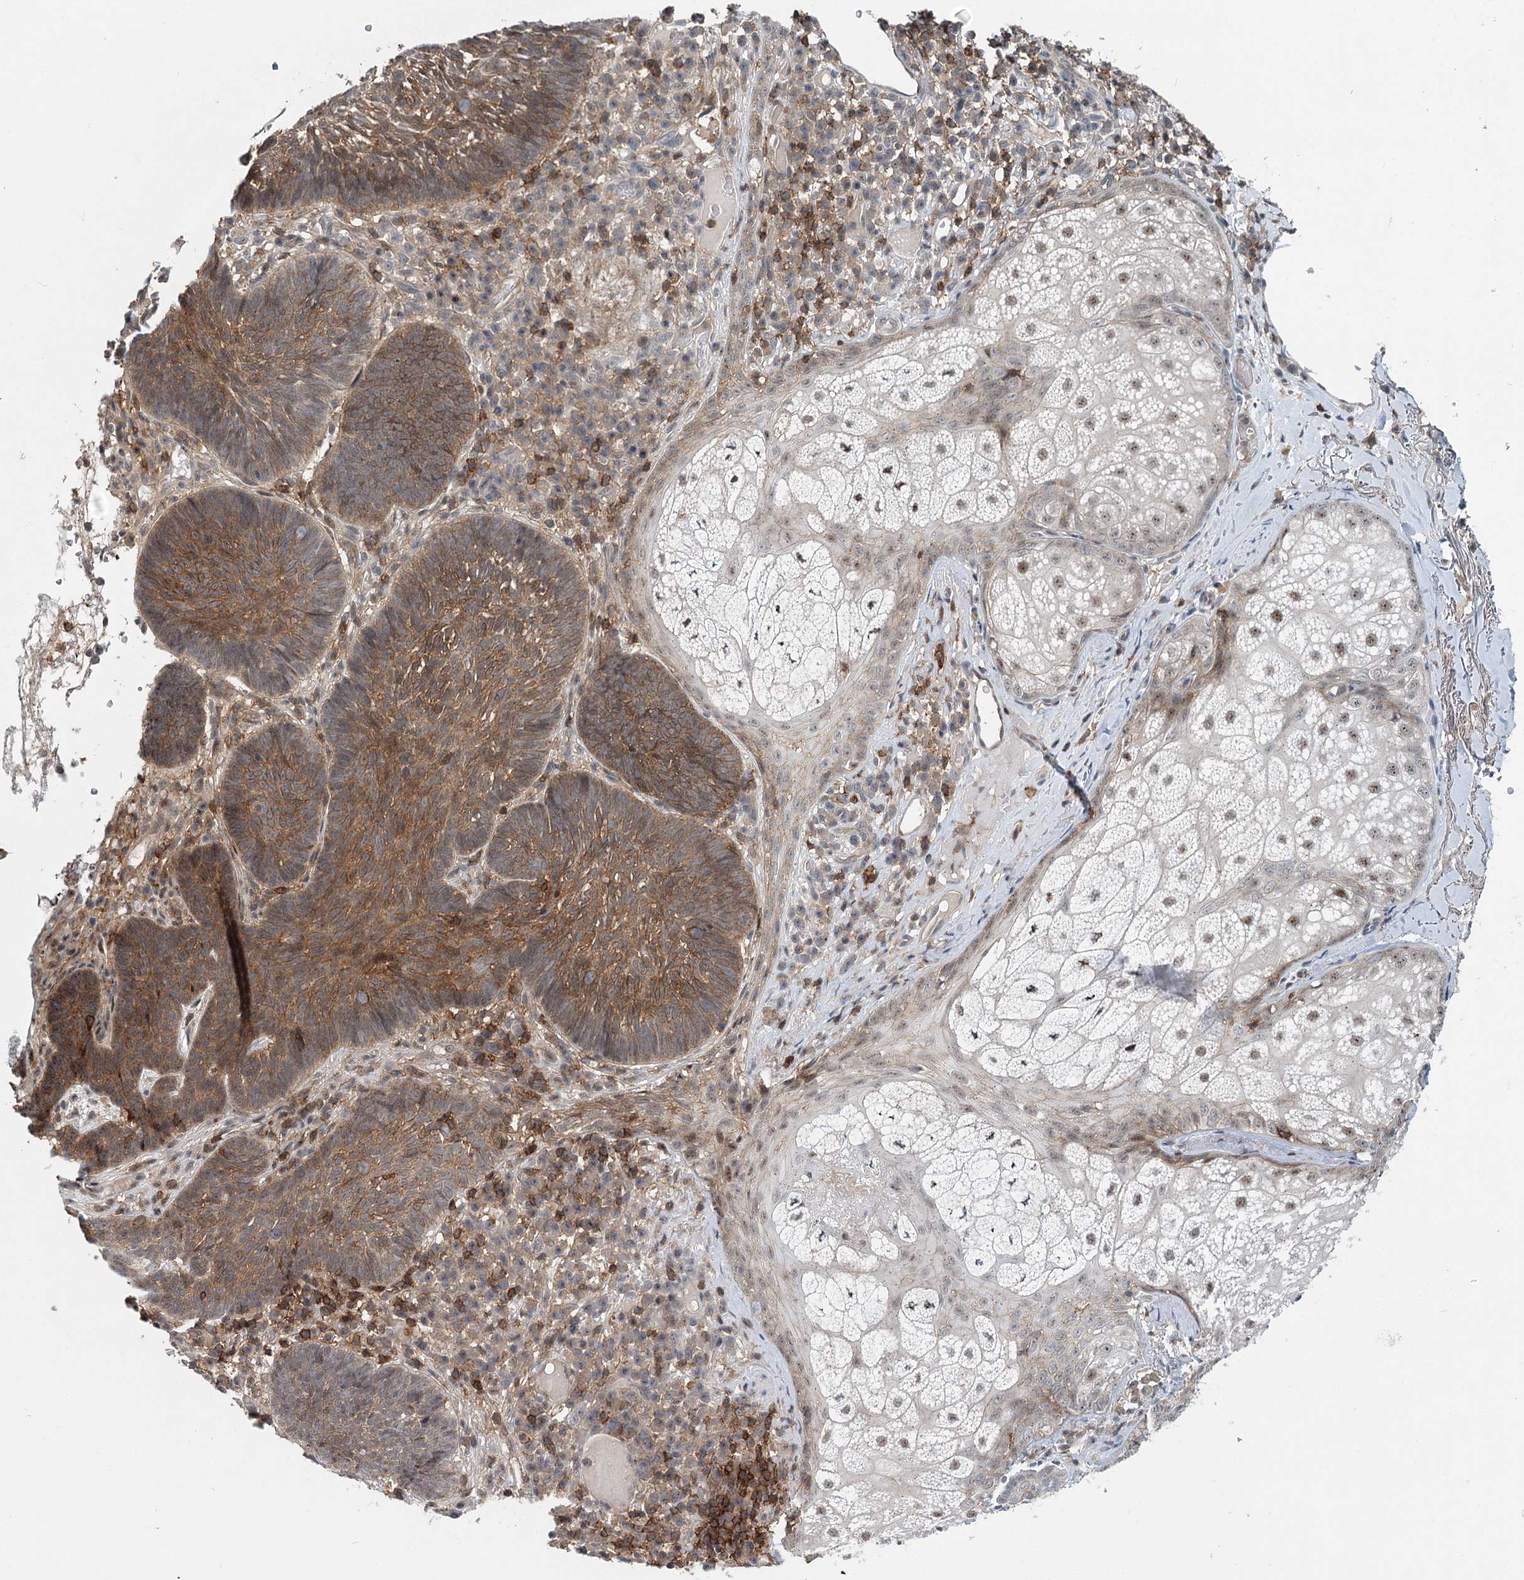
{"staining": {"intensity": "moderate", "quantity": ">75%", "location": "cytoplasmic/membranous"}, "tissue": "skin cancer", "cell_type": "Tumor cells", "image_type": "cancer", "snomed": [{"axis": "morphology", "description": "Basal cell carcinoma"}, {"axis": "topography", "description": "Skin"}], "caption": "Protein positivity by immunohistochemistry (IHC) displays moderate cytoplasmic/membranous staining in approximately >75% of tumor cells in skin cancer.", "gene": "CDC42SE2", "patient": {"sex": "male", "age": 88}}